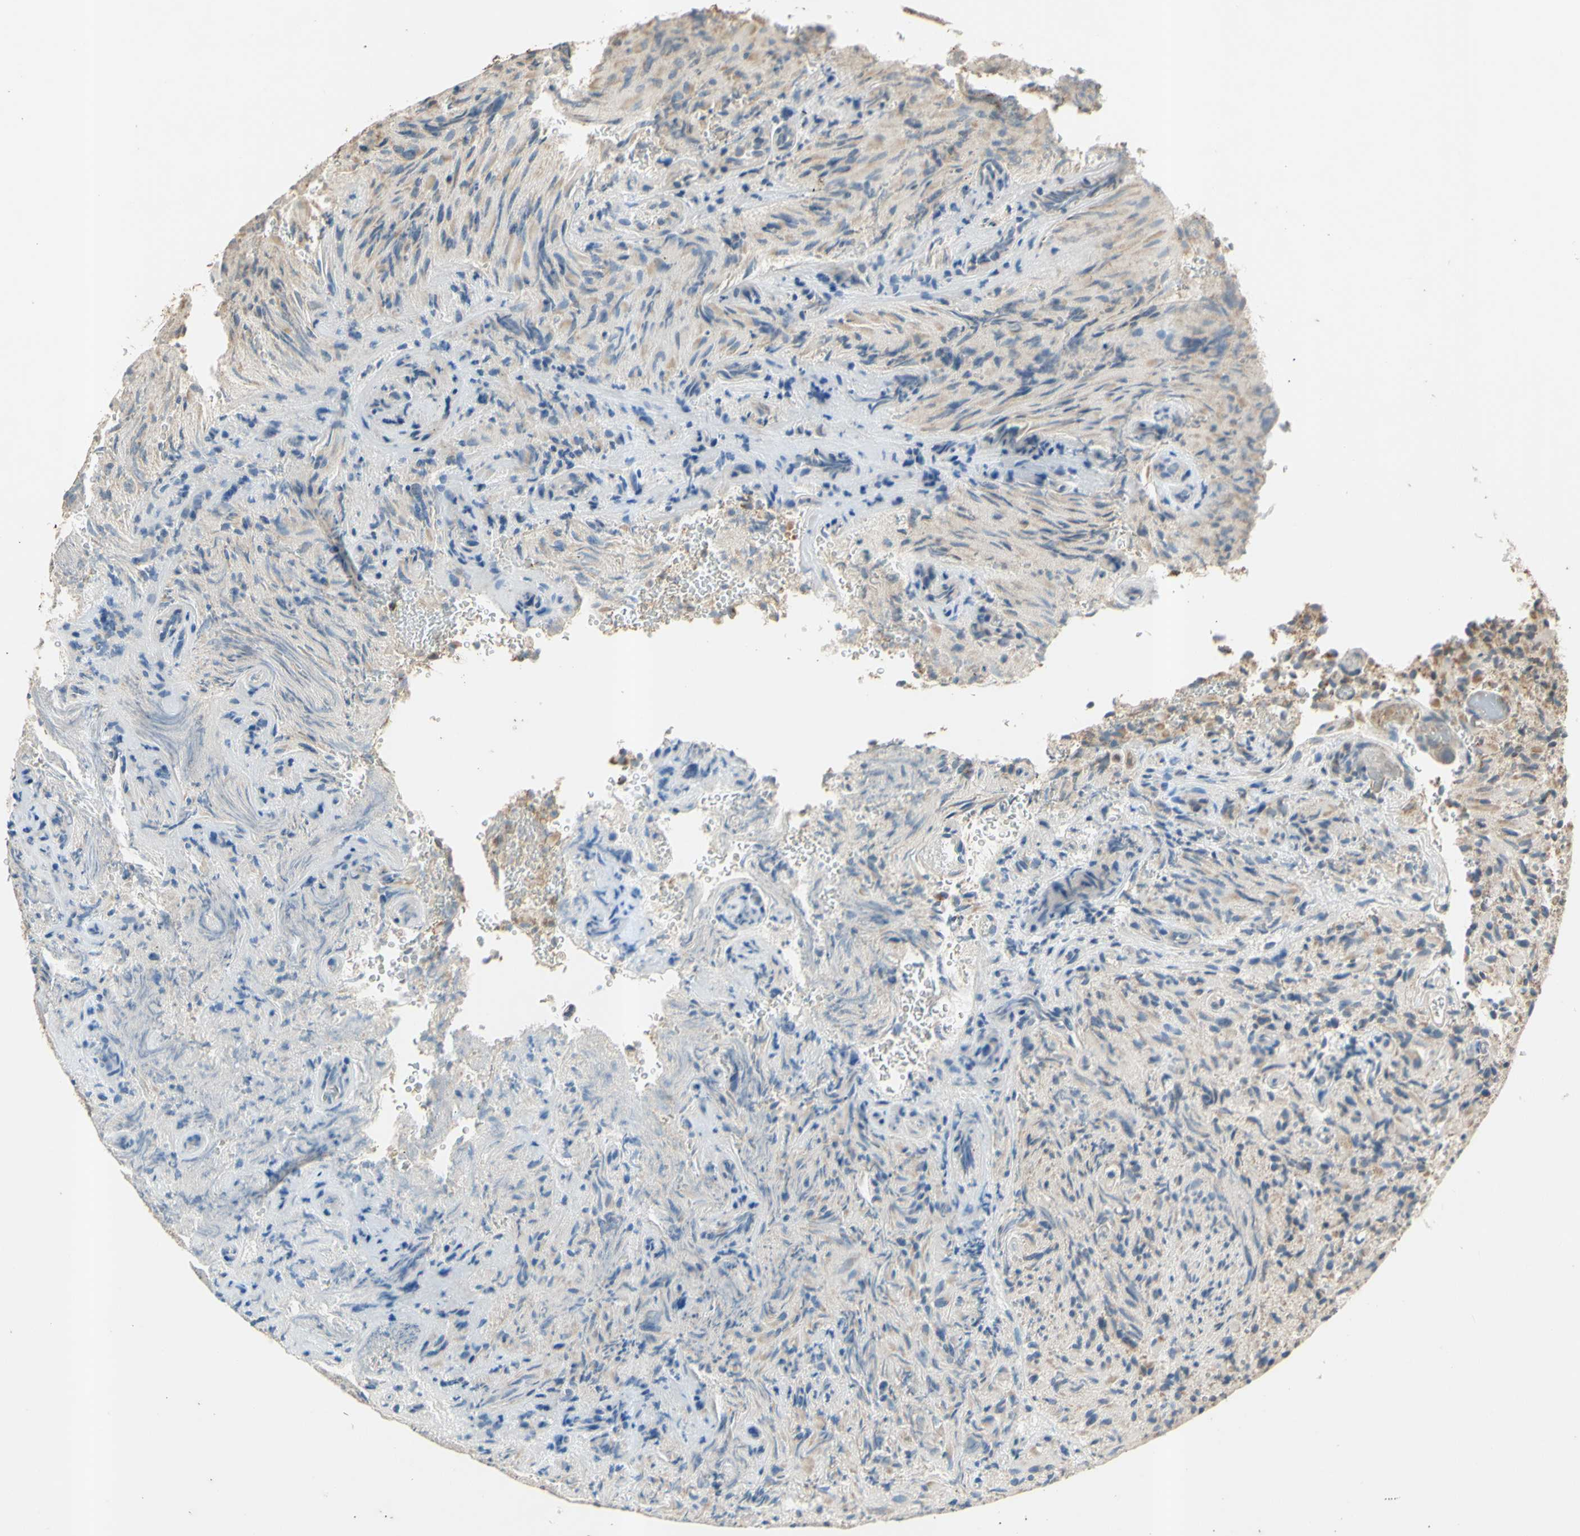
{"staining": {"intensity": "moderate", "quantity": "25%-75%", "location": "cytoplasmic/membranous"}, "tissue": "glioma", "cell_type": "Tumor cells", "image_type": "cancer", "snomed": [{"axis": "morphology", "description": "Glioma, malignant, High grade"}, {"axis": "topography", "description": "Brain"}], "caption": "Immunohistochemical staining of malignant high-grade glioma reveals medium levels of moderate cytoplasmic/membranous staining in about 25%-75% of tumor cells.", "gene": "PTGIS", "patient": {"sex": "male", "age": 71}}